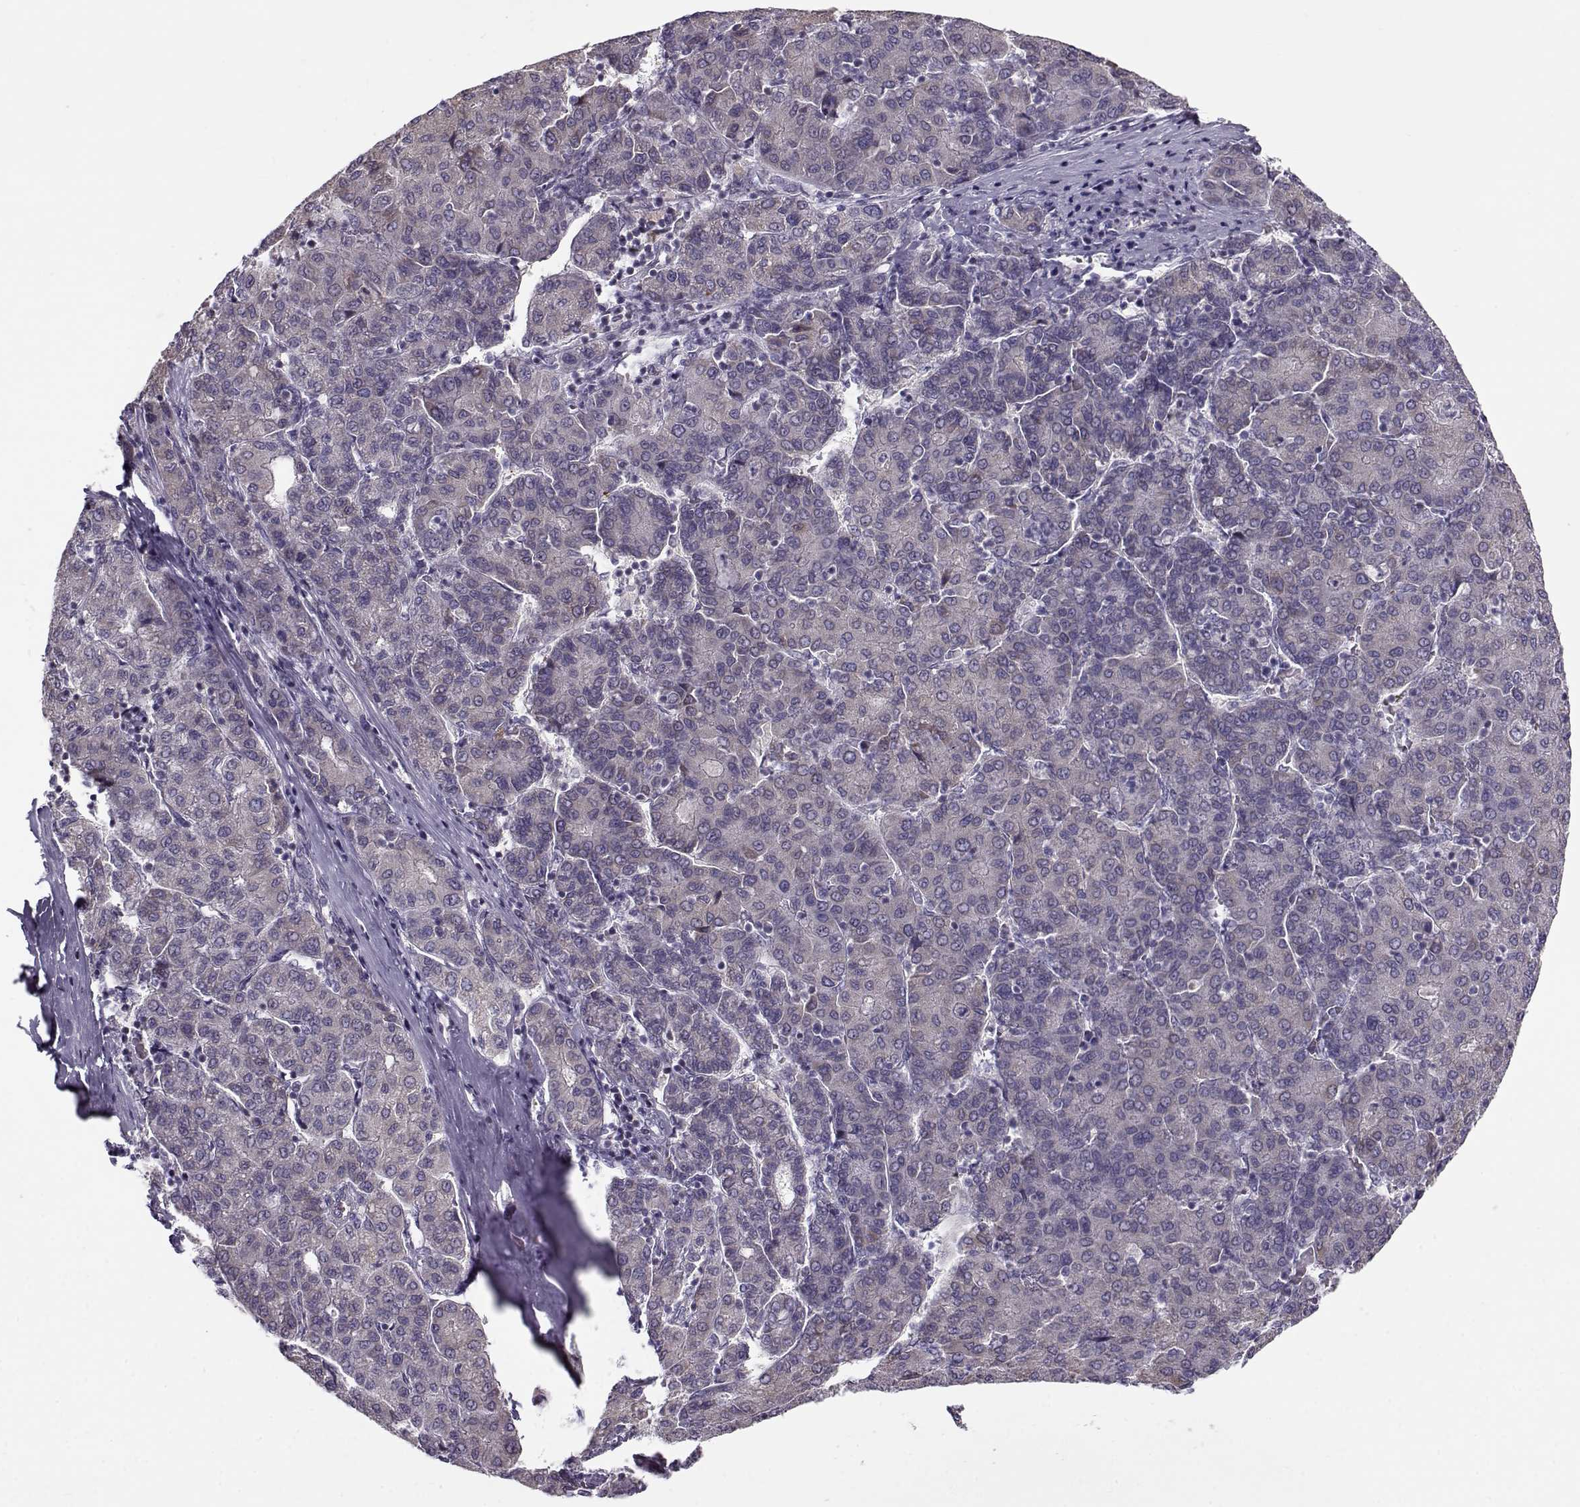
{"staining": {"intensity": "negative", "quantity": "none", "location": "none"}, "tissue": "liver cancer", "cell_type": "Tumor cells", "image_type": "cancer", "snomed": [{"axis": "morphology", "description": "Carcinoma, Hepatocellular, NOS"}, {"axis": "topography", "description": "Liver"}], "caption": "The IHC histopathology image has no significant staining in tumor cells of liver cancer (hepatocellular carcinoma) tissue.", "gene": "KLF17", "patient": {"sex": "male", "age": 65}}